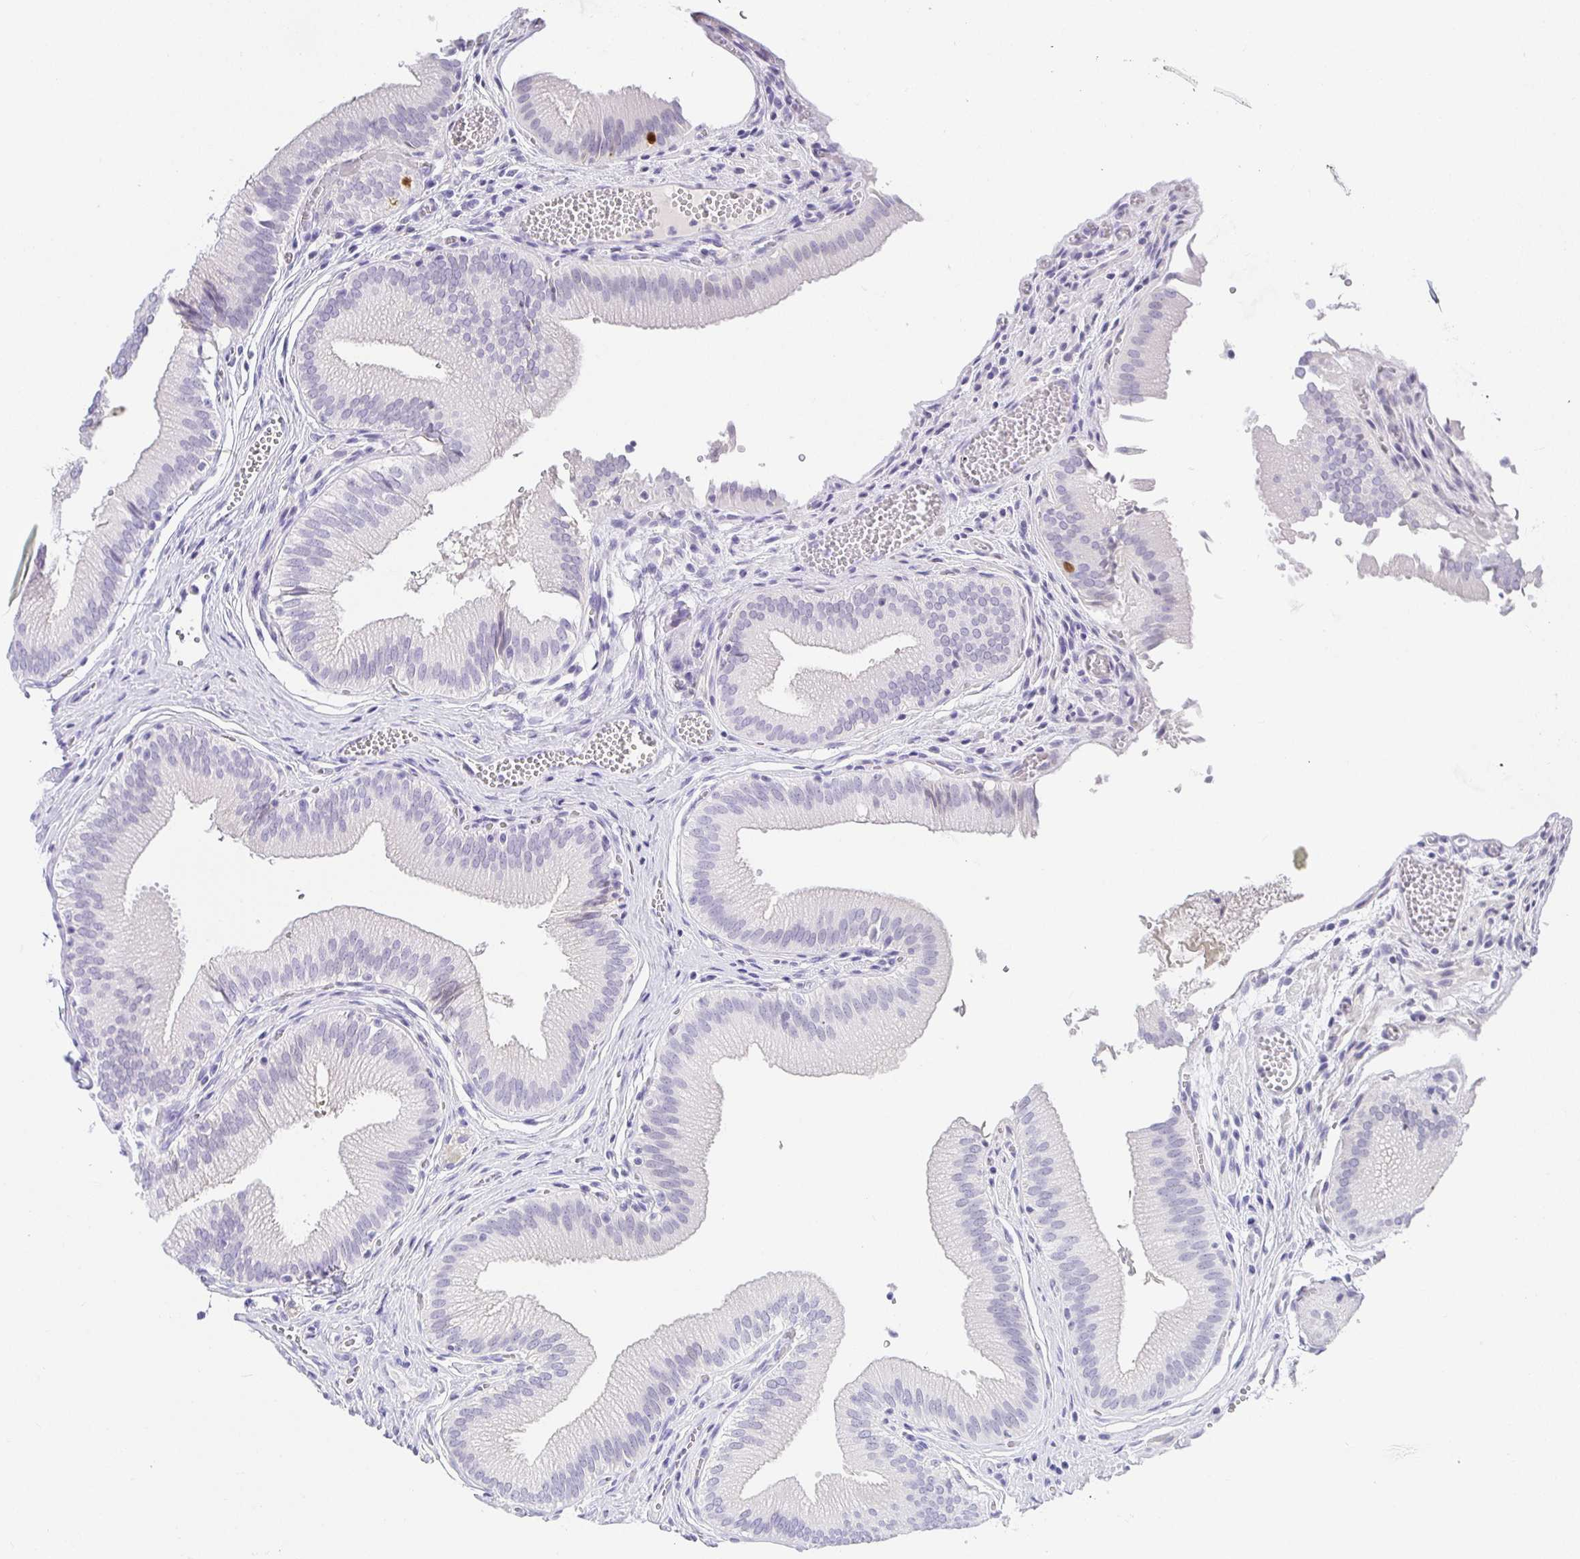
{"staining": {"intensity": "negative", "quantity": "none", "location": "none"}, "tissue": "gallbladder", "cell_type": "Glandular cells", "image_type": "normal", "snomed": [{"axis": "morphology", "description": "Normal tissue, NOS"}, {"axis": "topography", "description": "Gallbladder"}, {"axis": "topography", "description": "Peripheral nerve tissue"}], "caption": "This is an immunohistochemistry (IHC) micrograph of benign human gallbladder. There is no staining in glandular cells.", "gene": "CHAT", "patient": {"sex": "male", "age": 17}}